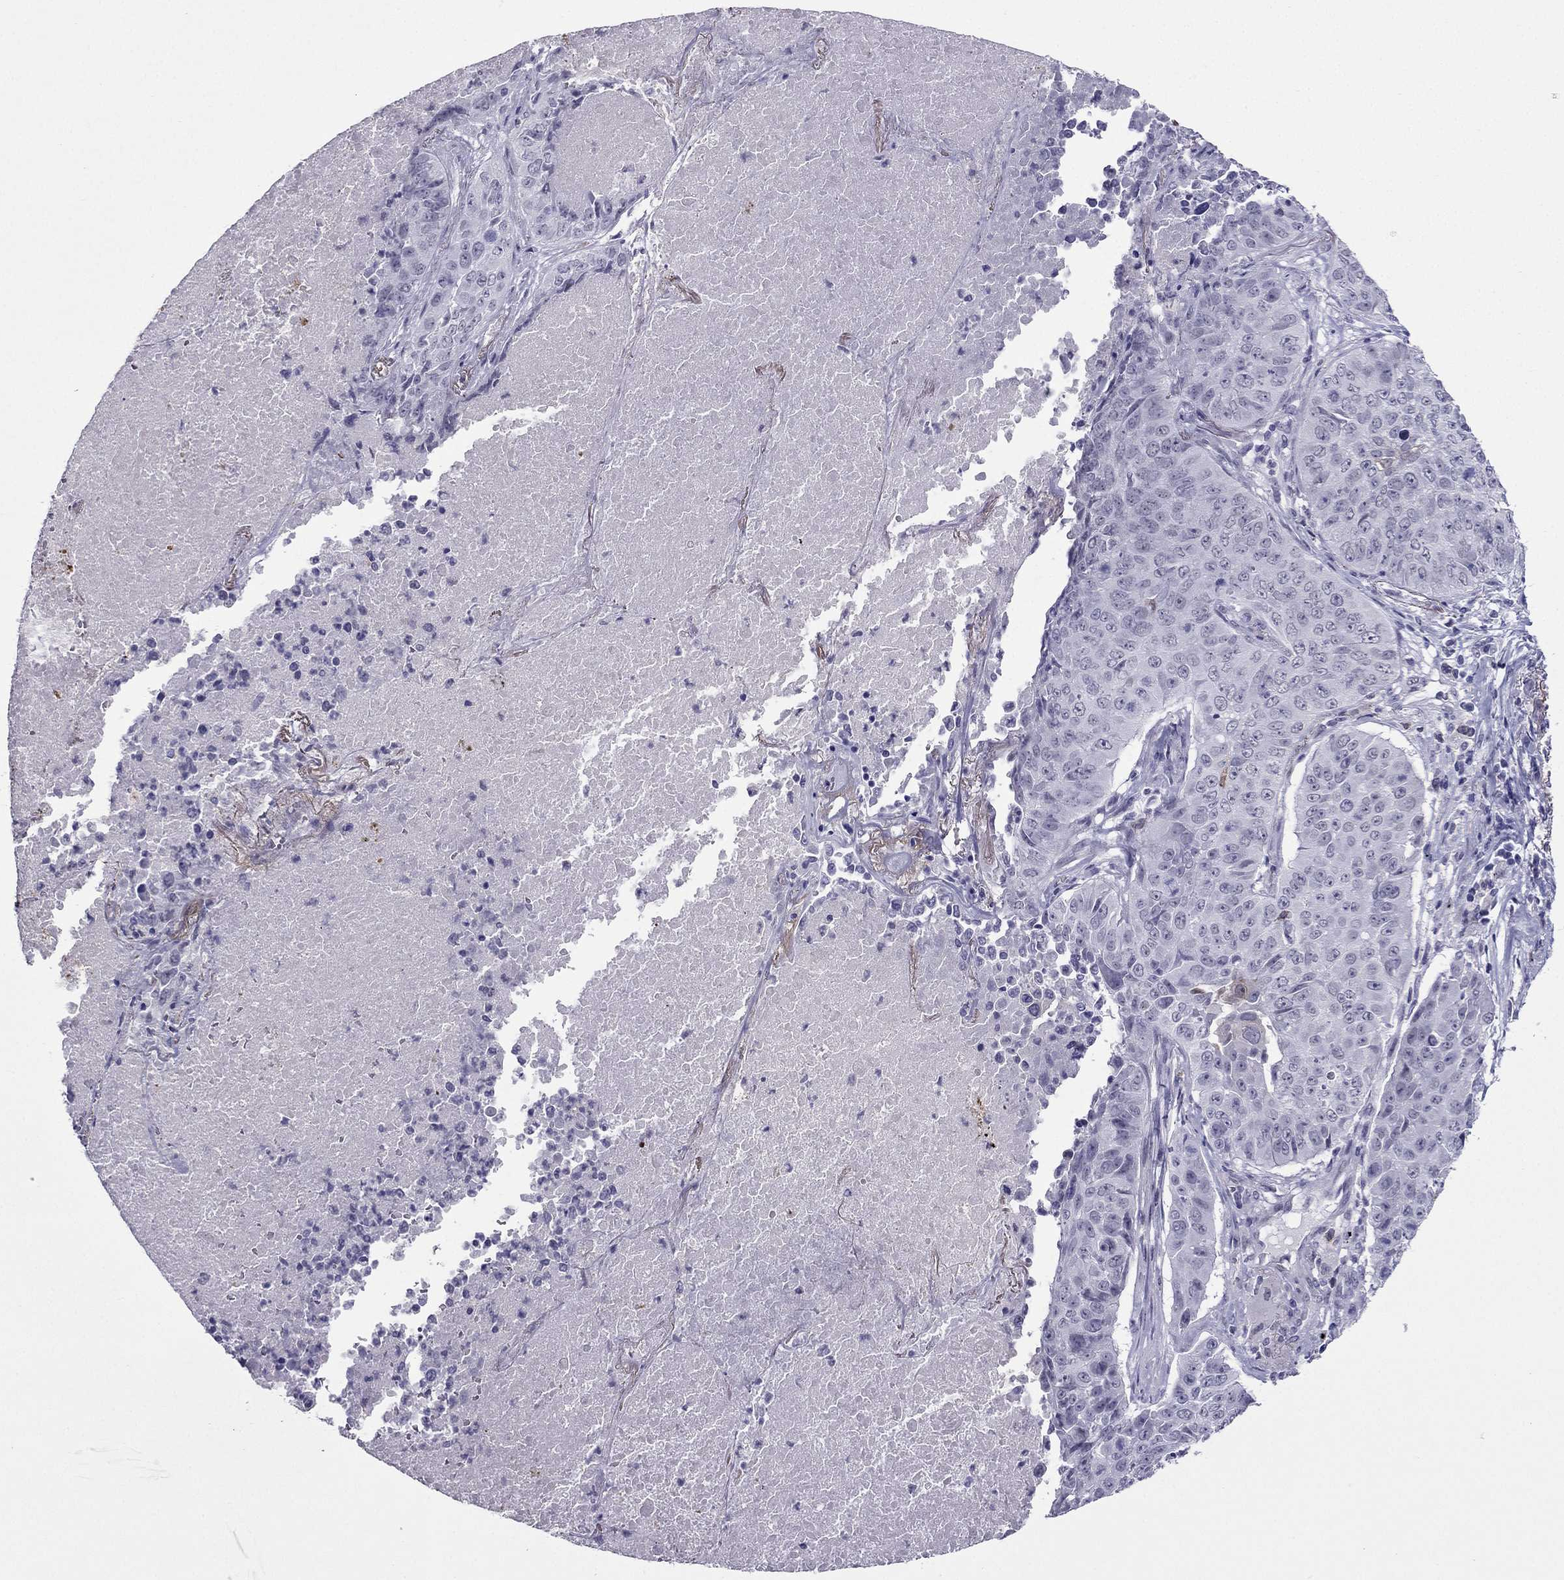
{"staining": {"intensity": "negative", "quantity": "none", "location": "none"}, "tissue": "lung cancer", "cell_type": "Tumor cells", "image_type": "cancer", "snomed": [{"axis": "morphology", "description": "Normal tissue, NOS"}, {"axis": "morphology", "description": "Squamous cell carcinoma, NOS"}, {"axis": "topography", "description": "Bronchus"}, {"axis": "topography", "description": "Lung"}], "caption": "Lung squamous cell carcinoma stained for a protein using immunohistochemistry reveals no staining tumor cells.", "gene": "MYLK3", "patient": {"sex": "male", "age": 64}}